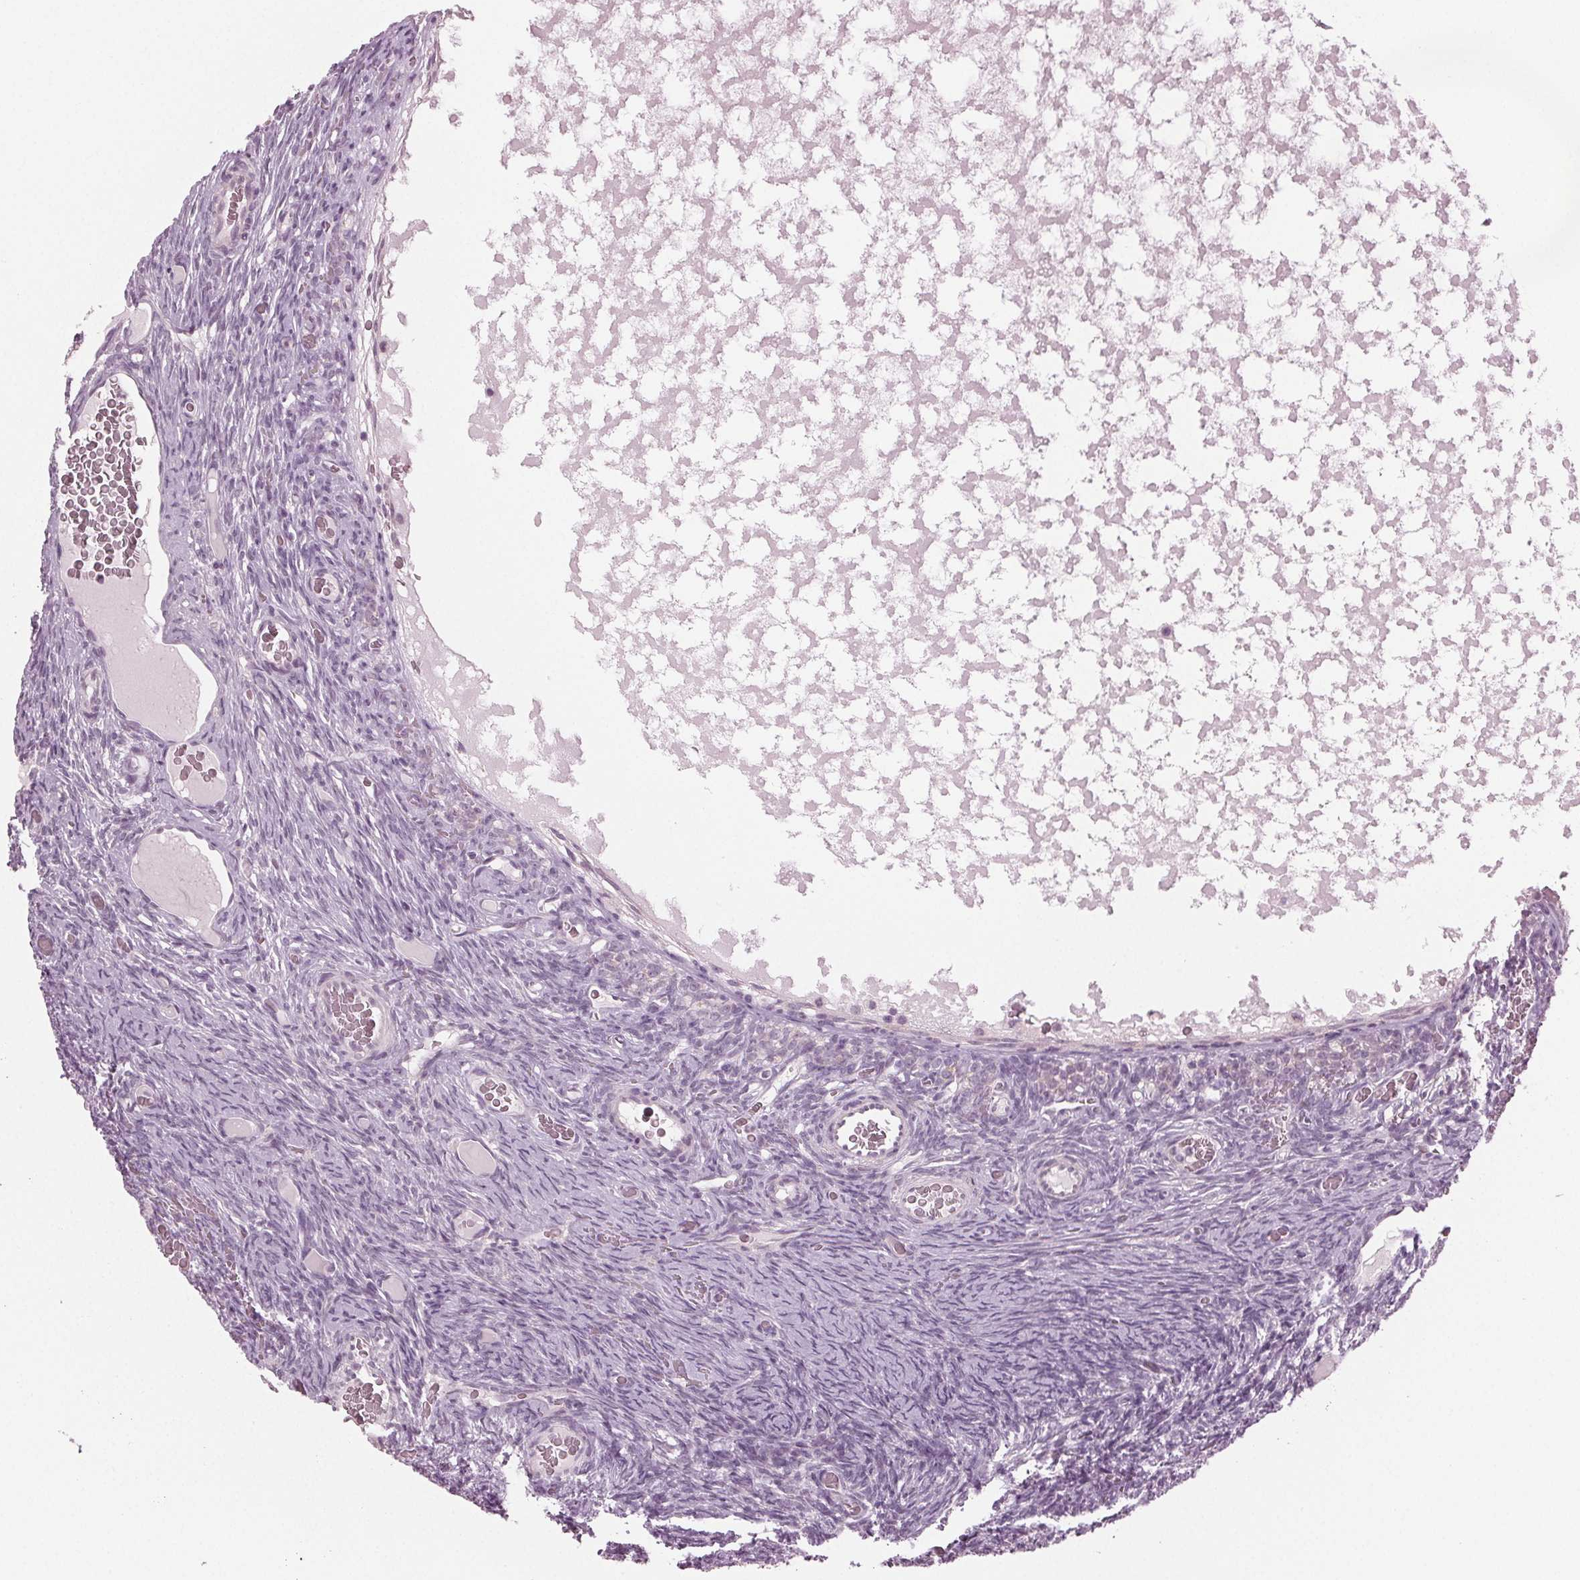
{"staining": {"intensity": "negative", "quantity": "none", "location": "none"}, "tissue": "ovary", "cell_type": "Follicle cells", "image_type": "normal", "snomed": [{"axis": "morphology", "description": "Normal tissue, NOS"}, {"axis": "topography", "description": "Ovary"}], "caption": "DAB immunohistochemical staining of unremarkable human ovary exhibits no significant expression in follicle cells.", "gene": "PRAP1", "patient": {"sex": "female", "age": 34}}